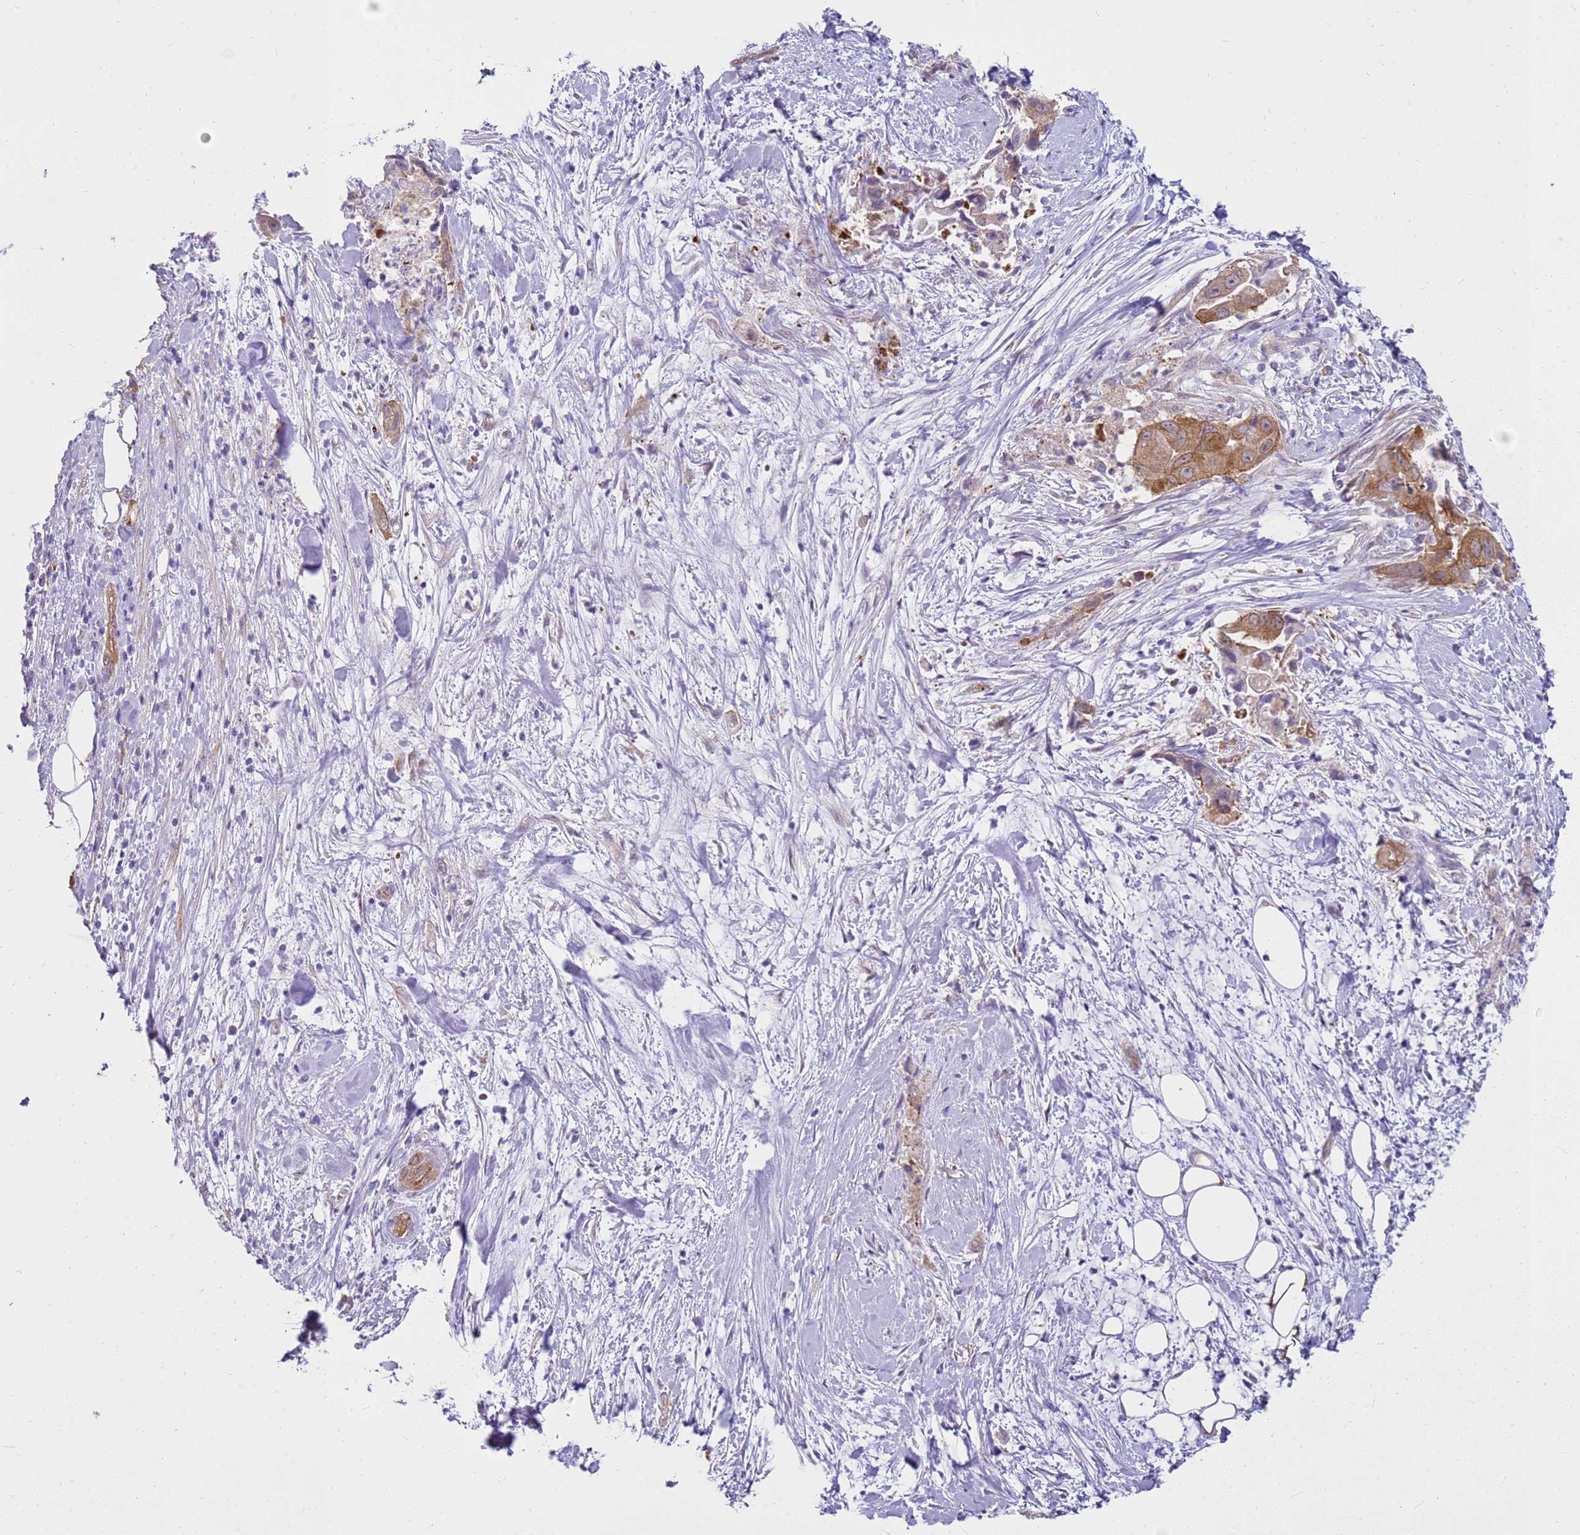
{"staining": {"intensity": "moderate", "quantity": ">75%", "location": "cytoplasmic/membranous"}, "tissue": "pancreatic cancer", "cell_type": "Tumor cells", "image_type": "cancer", "snomed": [{"axis": "morphology", "description": "Adenocarcinoma, NOS"}, {"axis": "topography", "description": "Pancreas"}], "caption": "Protein staining by IHC exhibits moderate cytoplasmic/membranous positivity in about >75% of tumor cells in adenocarcinoma (pancreatic). The staining was performed using DAB (3,3'-diaminobenzidine) to visualize the protein expression in brown, while the nuclei were stained in blue with hematoxylin (Magnification: 20x).", "gene": "HSPB1", "patient": {"sex": "female", "age": 78}}